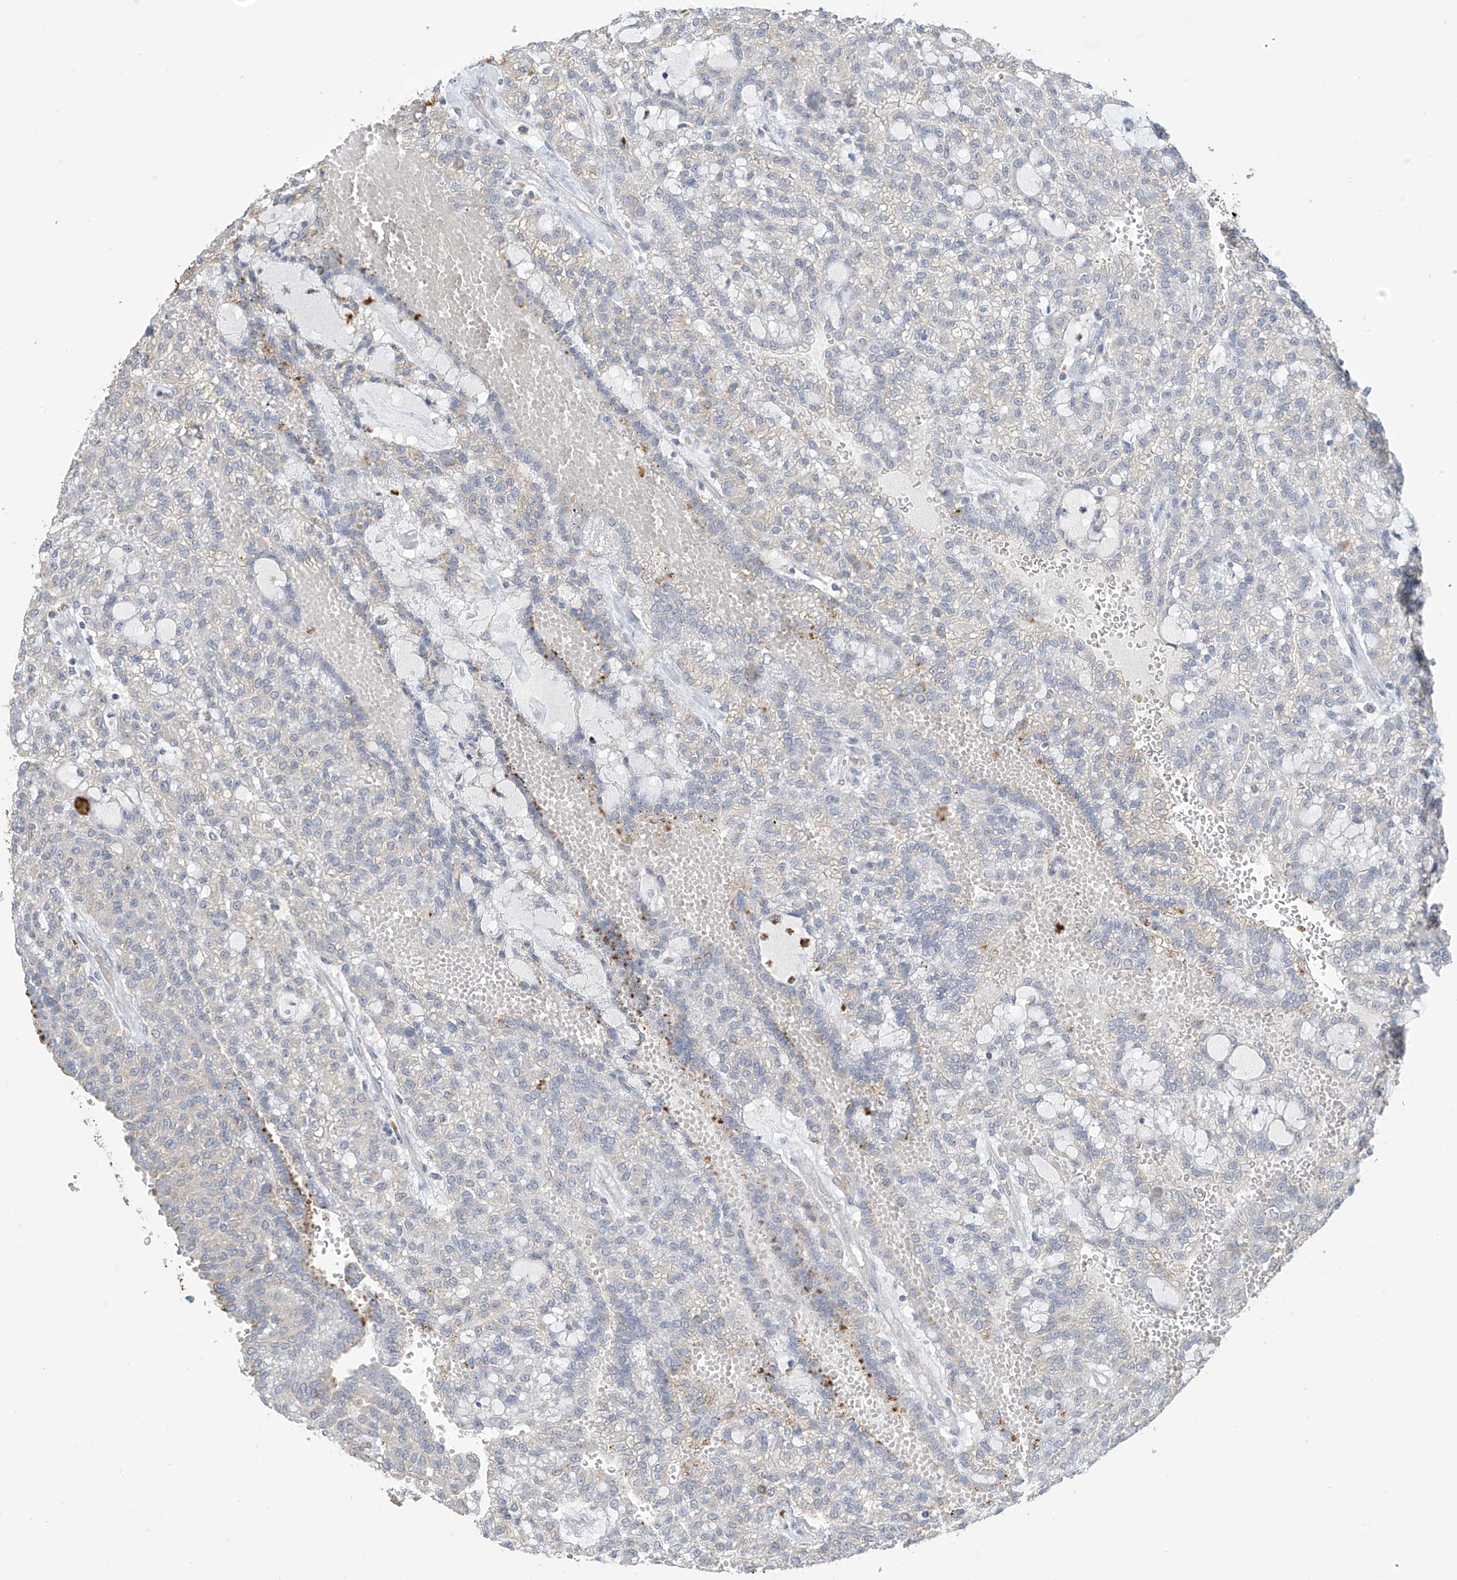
{"staining": {"intensity": "negative", "quantity": "none", "location": "none"}, "tissue": "renal cancer", "cell_type": "Tumor cells", "image_type": "cancer", "snomed": [{"axis": "morphology", "description": "Adenocarcinoma, NOS"}, {"axis": "topography", "description": "Kidney"}], "caption": "IHC of adenocarcinoma (renal) exhibits no expression in tumor cells.", "gene": "OGT", "patient": {"sex": "male", "age": 63}}